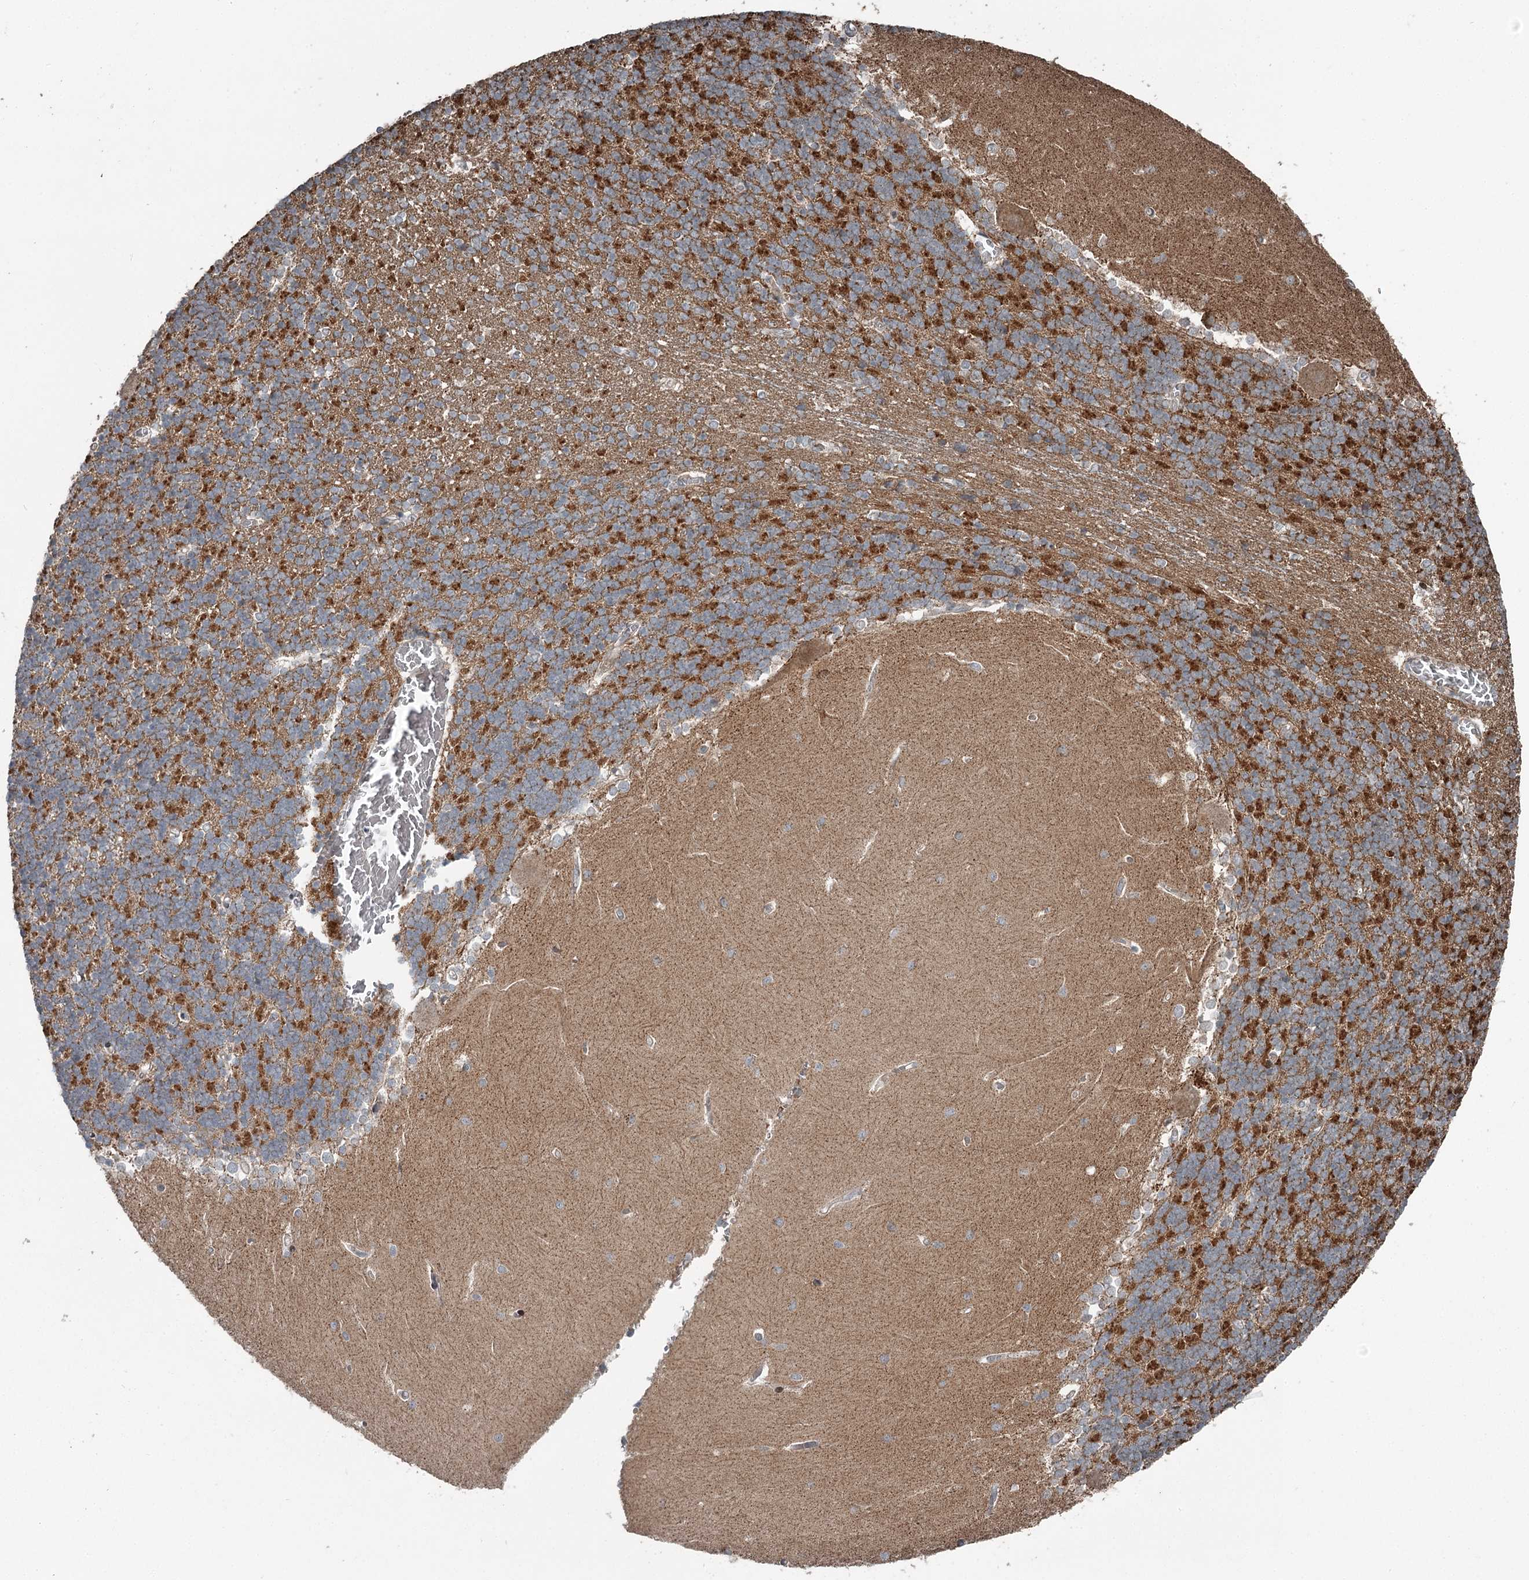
{"staining": {"intensity": "moderate", "quantity": "25%-75%", "location": "cytoplasmic/membranous"}, "tissue": "cerebellum", "cell_type": "Cells in granular layer", "image_type": "normal", "snomed": [{"axis": "morphology", "description": "Normal tissue, NOS"}, {"axis": "topography", "description": "Cerebellum"}], "caption": "Immunohistochemistry (IHC) (DAB (3,3'-diaminobenzidine)) staining of benign human cerebellum shows moderate cytoplasmic/membranous protein positivity in about 25%-75% of cells in granular layer.", "gene": "RASSF8", "patient": {"sex": "male", "age": 37}}